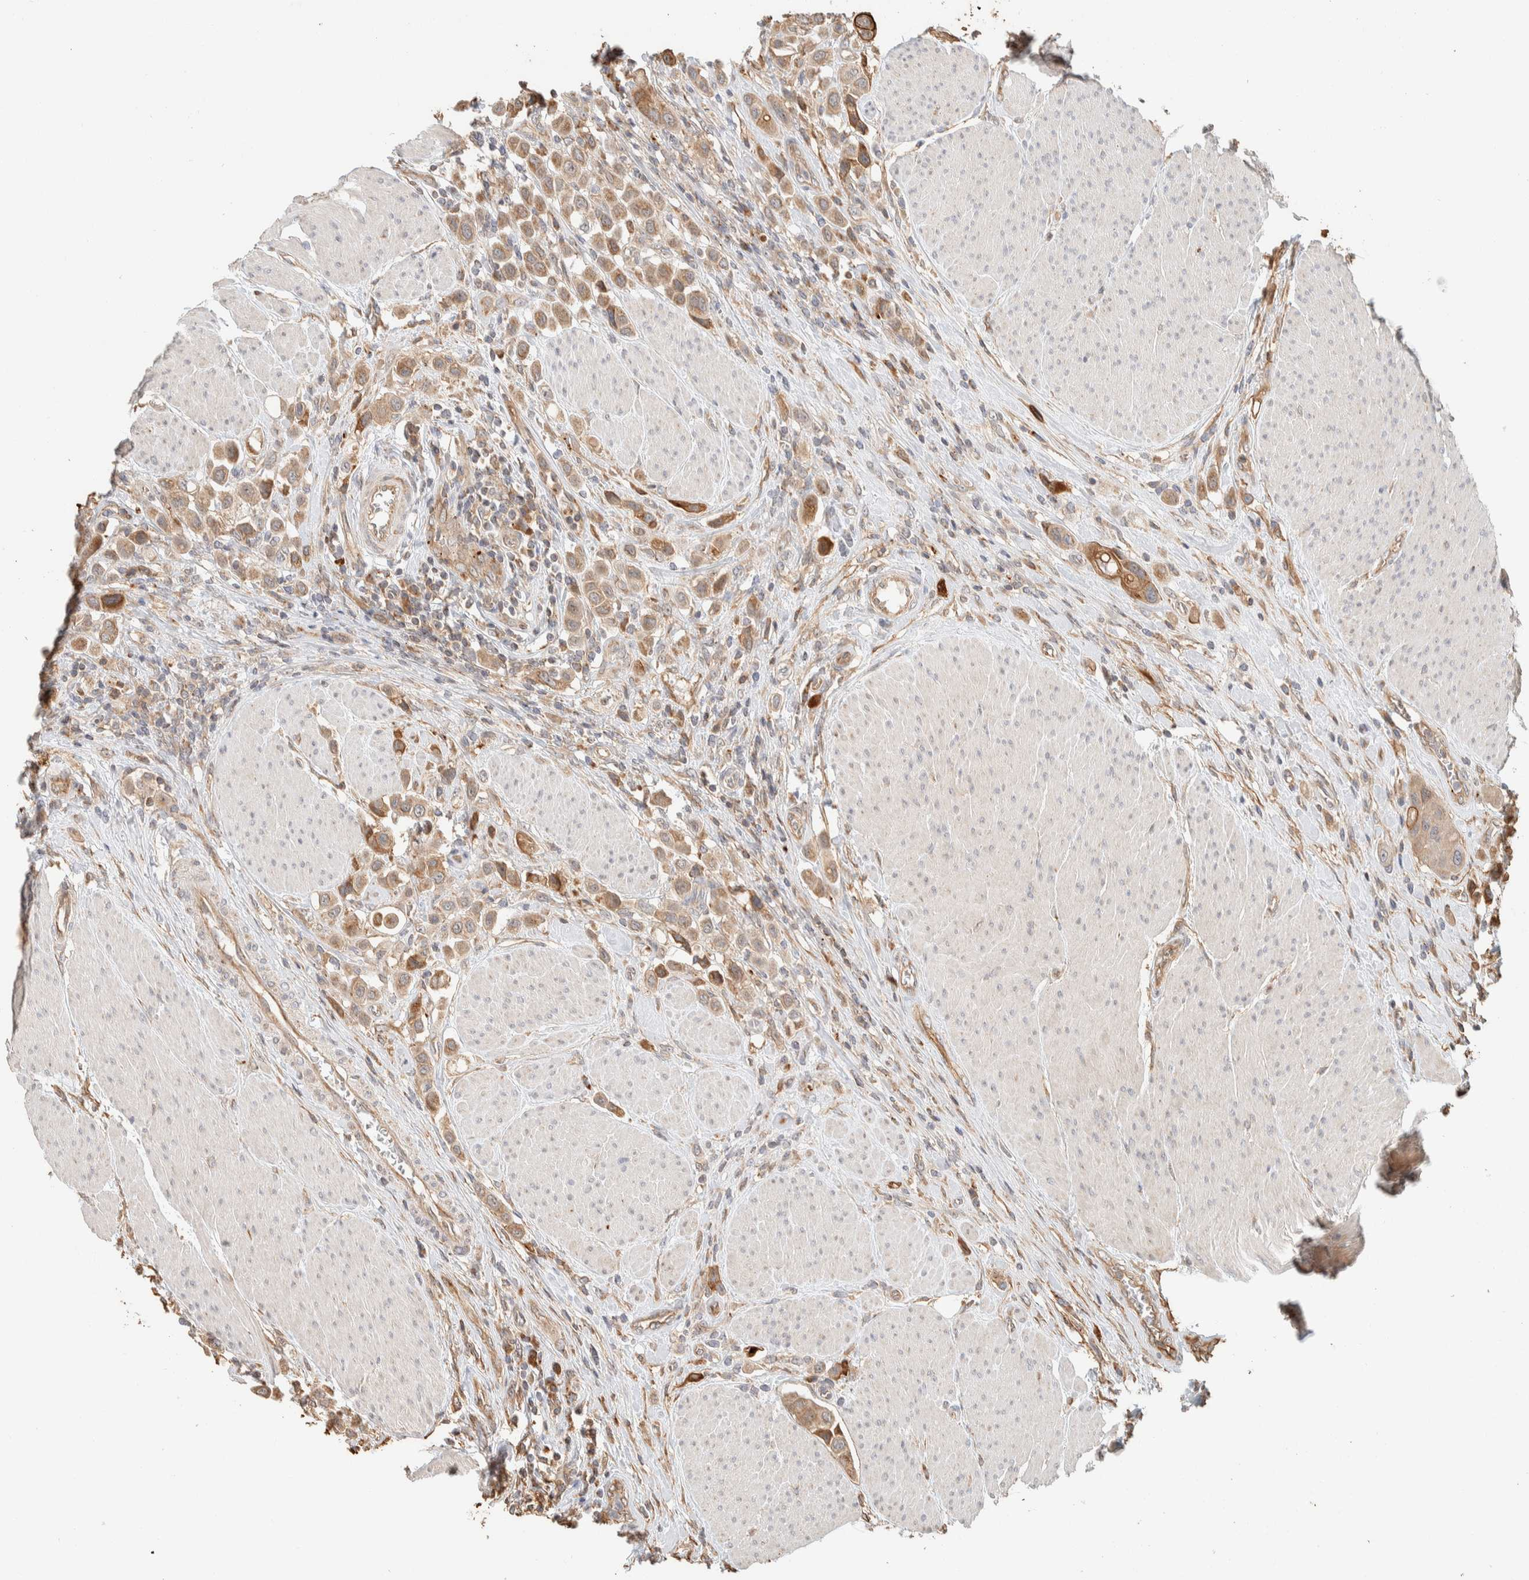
{"staining": {"intensity": "weak", "quantity": ">75%", "location": "cytoplasmic/membranous"}, "tissue": "urothelial cancer", "cell_type": "Tumor cells", "image_type": "cancer", "snomed": [{"axis": "morphology", "description": "Urothelial carcinoma, High grade"}, {"axis": "topography", "description": "Urinary bladder"}], "caption": "Immunohistochemistry (IHC) histopathology image of neoplastic tissue: urothelial cancer stained using immunohistochemistry reveals low levels of weak protein expression localized specifically in the cytoplasmic/membranous of tumor cells, appearing as a cytoplasmic/membranous brown color.", "gene": "KIF9", "patient": {"sex": "male", "age": 50}}